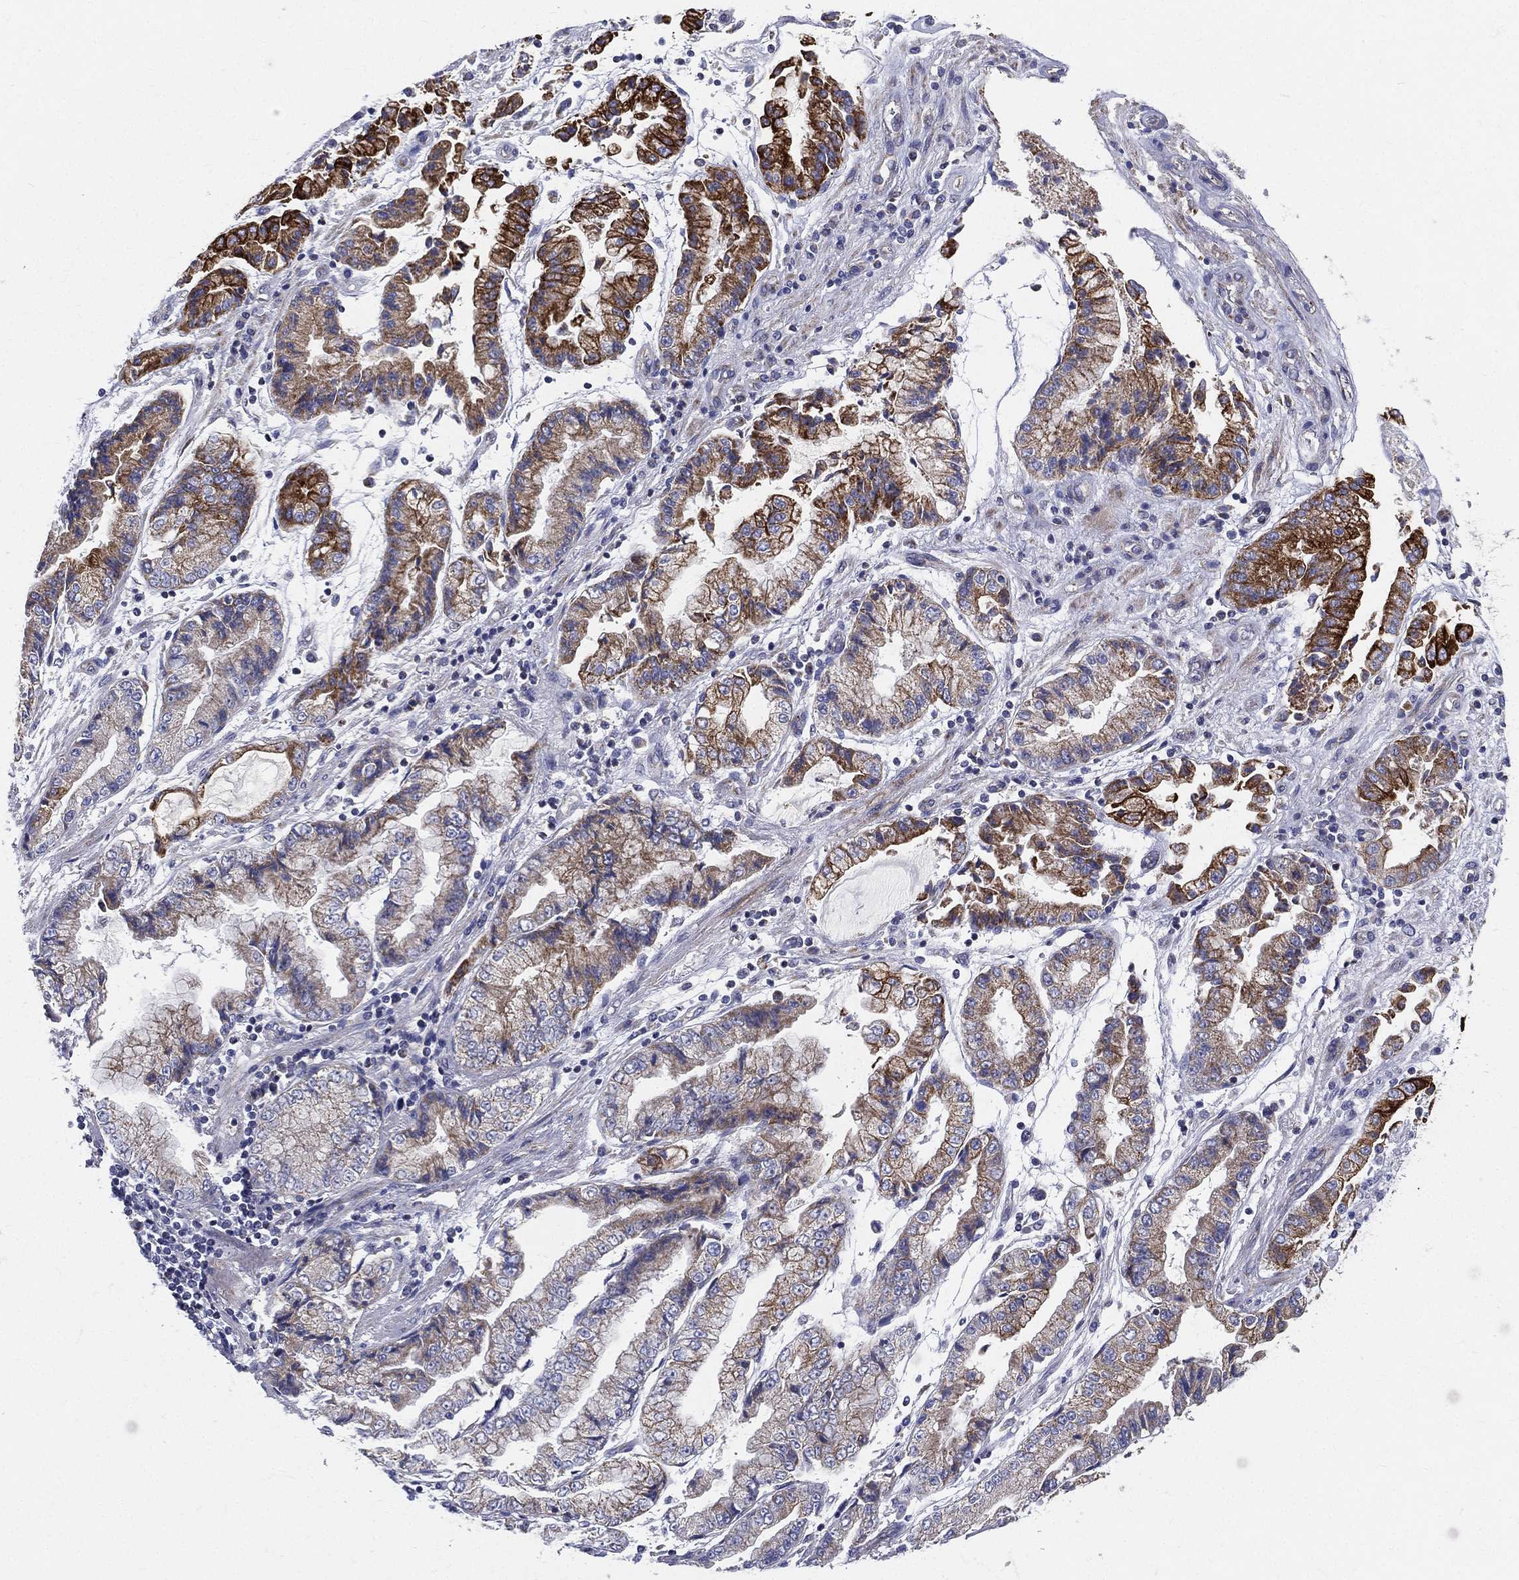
{"staining": {"intensity": "strong", "quantity": "25%-75%", "location": "cytoplasmic/membranous"}, "tissue": "stomach cancer", "cell_type": "Tumor cells", "image_type": "cancer", "snomed": [{"axis": "morphology", "description": "Adenocarcinoma, NOS"}, {"axis": "topography", "description": "Stomach, upper"}], "caption": "This is an image of immunohistochemistry (IHC) staining of adenocarcinoma (stomach), which shows strong staining in the cytoplasmic/membranous of tumor cells.", "gene": "PWWP3A", "patient": {"sex": "female", "age": 74}}